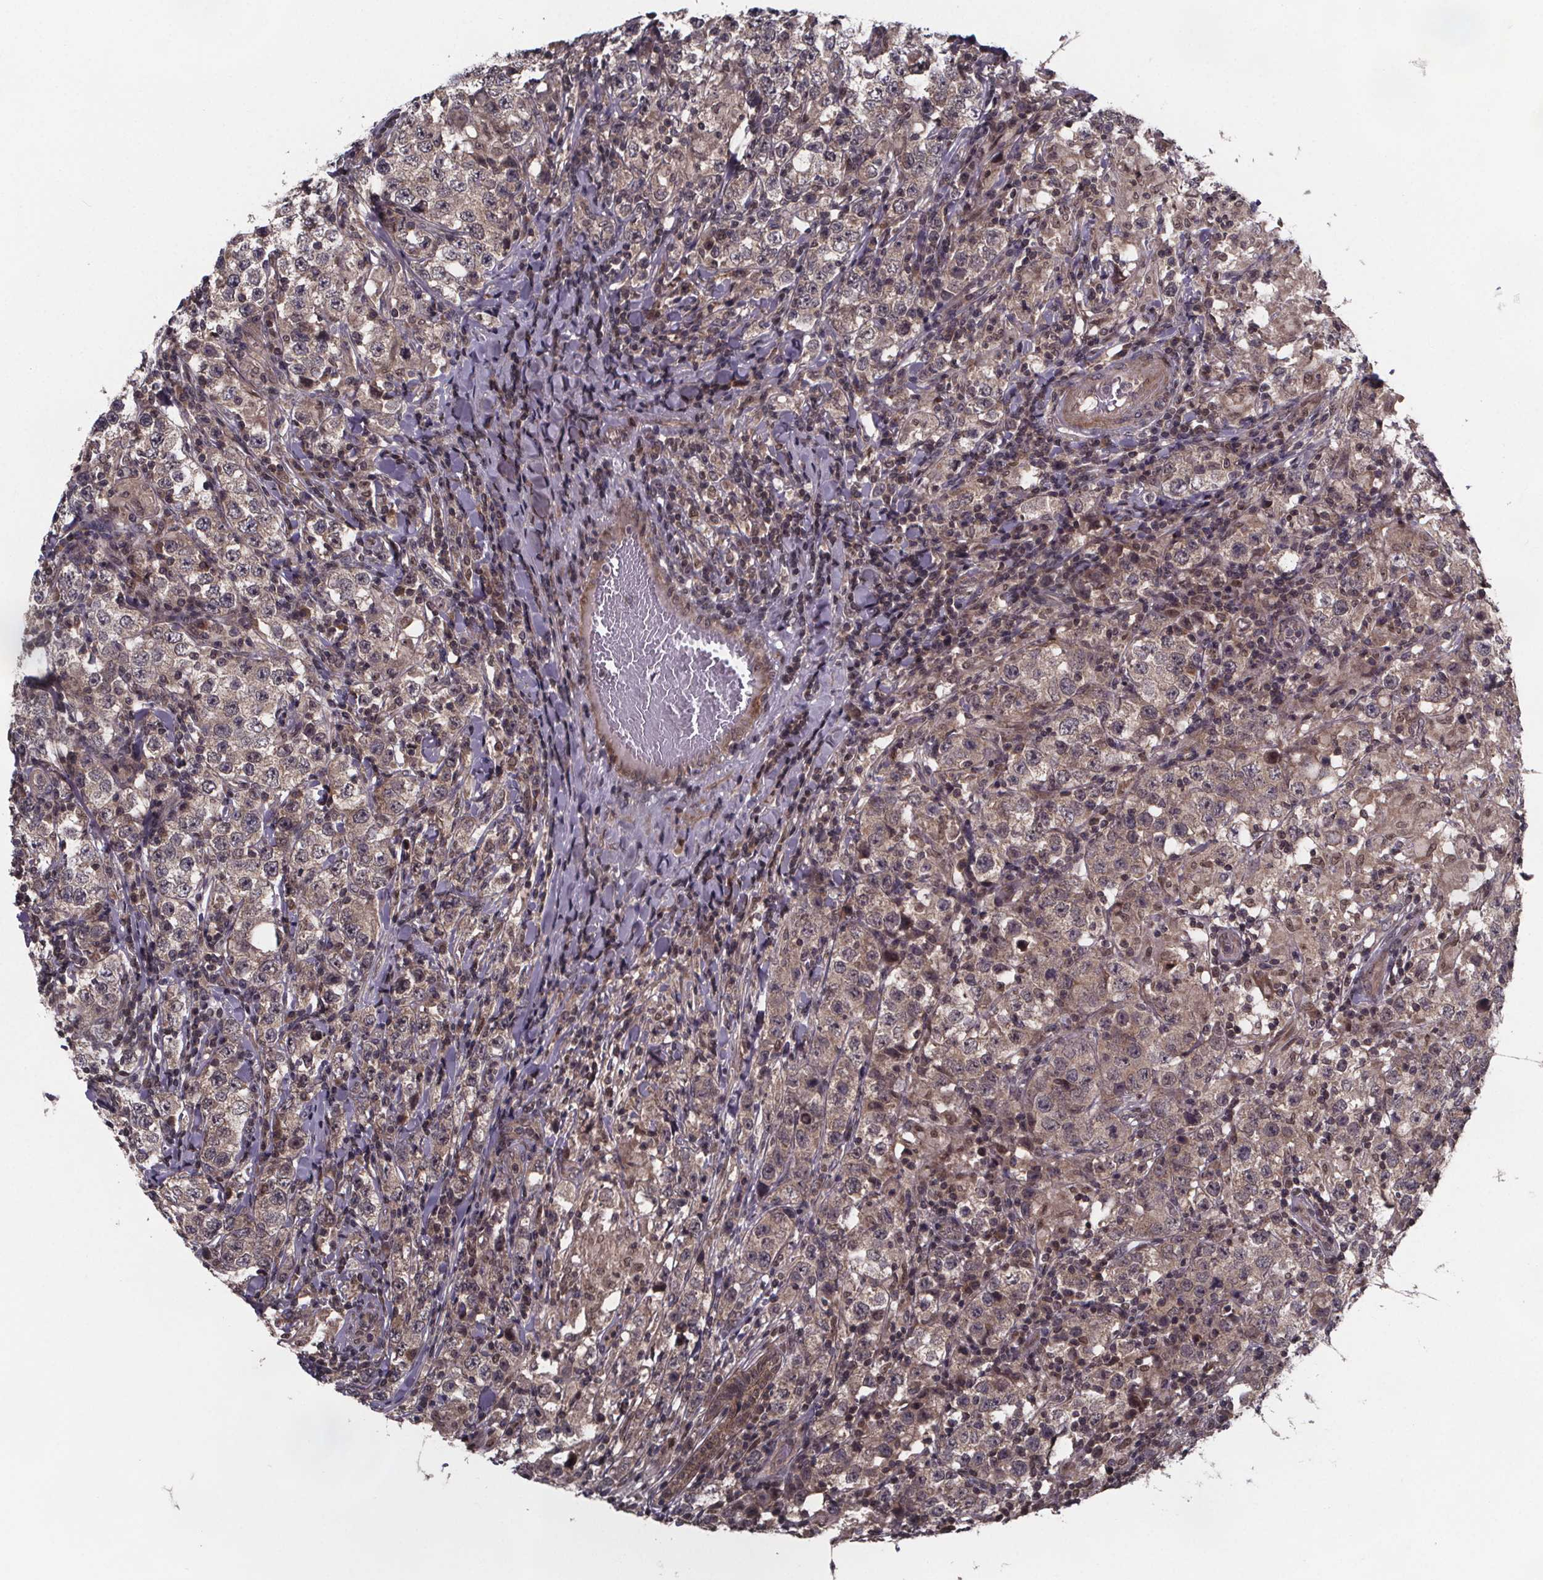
{"staining": {"intensity": "weak", "quantity": "<25%", "location": "cytoplasmic/membranous"}, "tissue": "testis cancer", "cell_type": "Tumor cells", "image_type": "cancer", "snomed": [{"axis": "morphology", "description": "Seminoma, NOS"}, {"axis": "morphology", "description": "Carcinoma, Embryonal, NOS"}, {"axis": "topography", "description": "Testis"}], "caption": "IHC of testis embryonal carcinoma exhibits no staining in tumor cells.", "gene": "FN3KRP", "patient": {"sex": "male", "age": 41}}